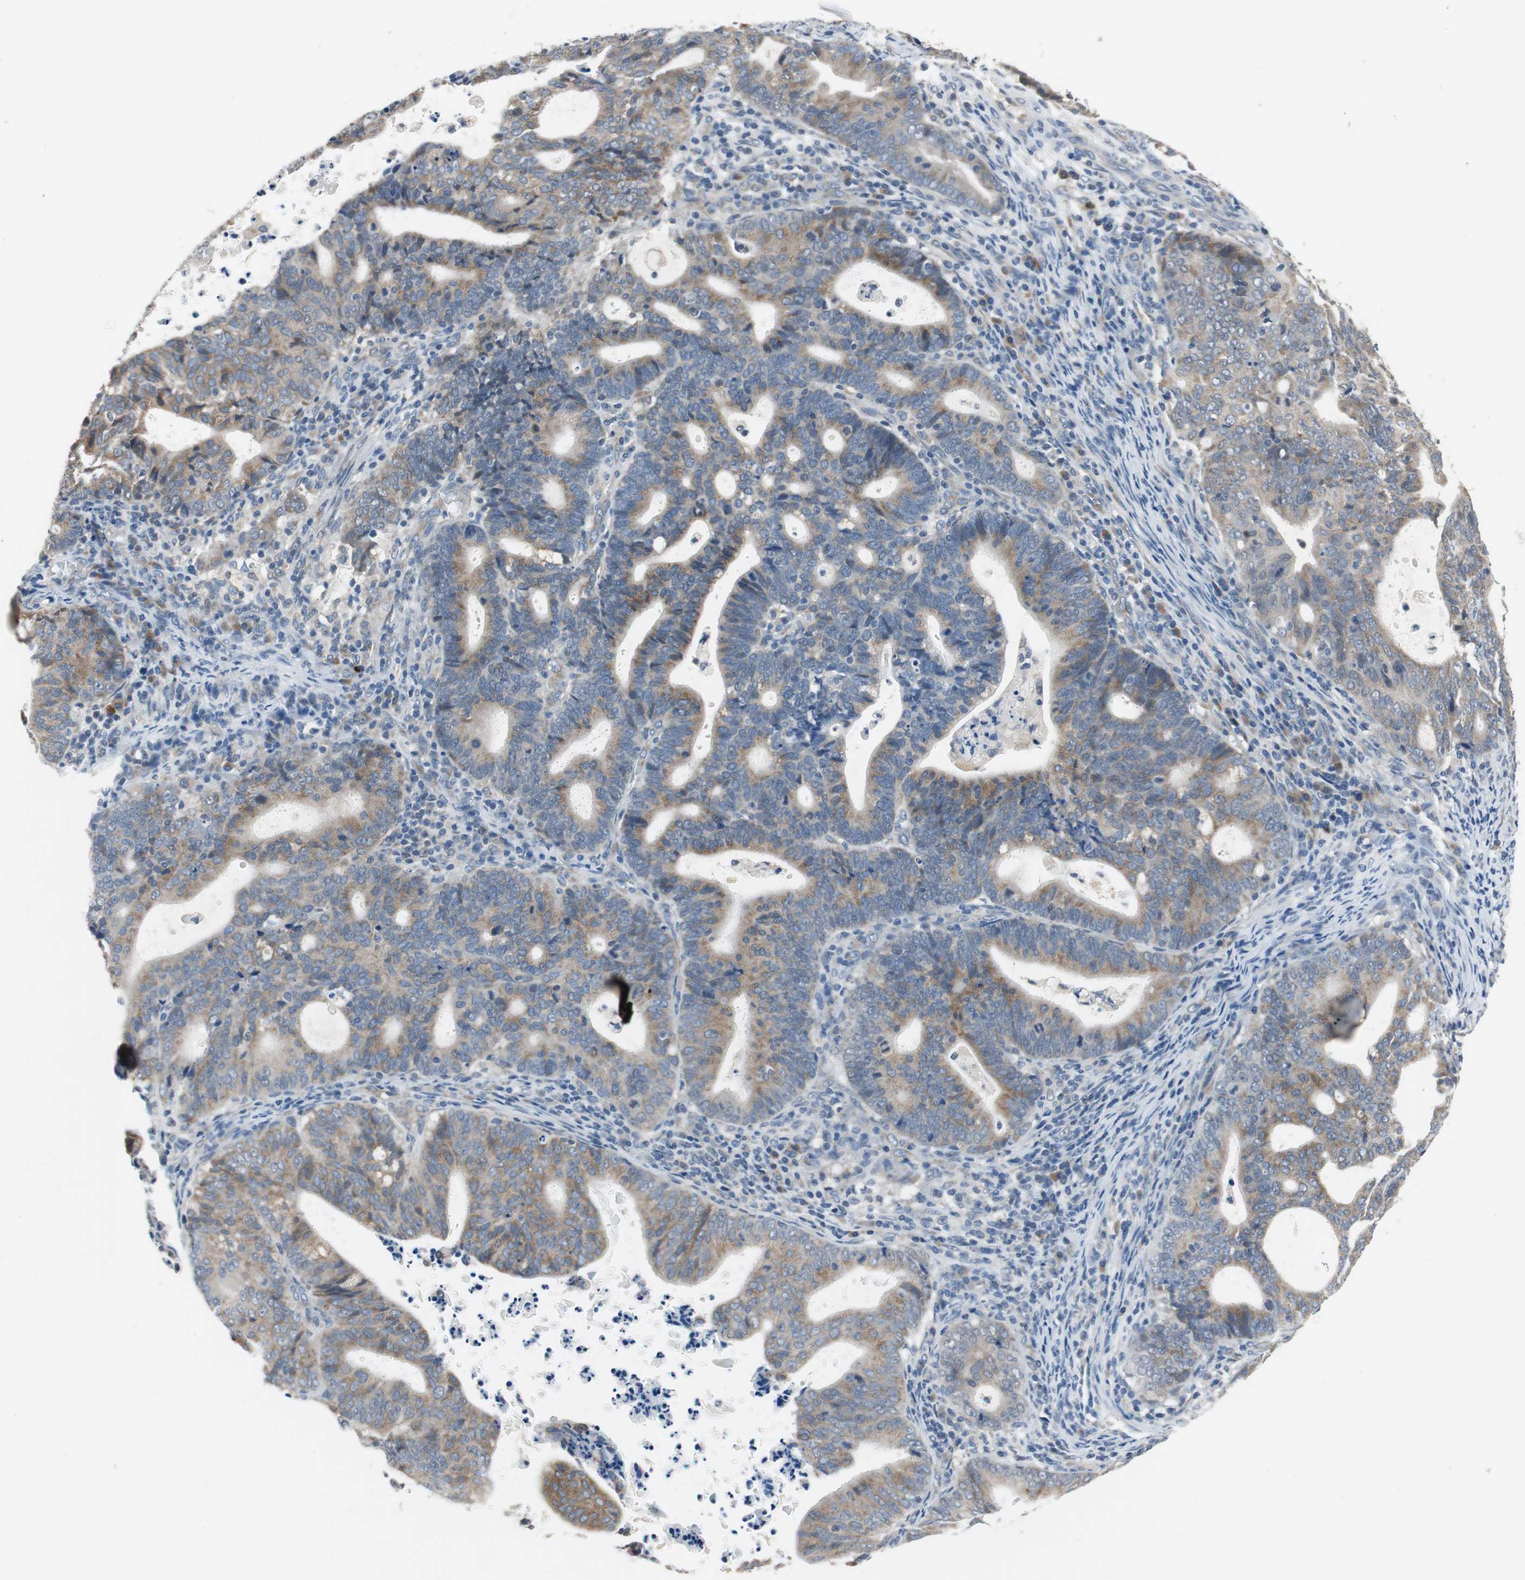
{"staining": {"intensity": "moderate", "quantity": ">75%", "location": "cytoplasmic/membranous"}, "tissue": "endometrial cancer", "cell_type": "Tumor cells", "image_type": "cancer", "snomed": [{"axis": "morphology", "description": "Adenocarcinoma, NOS"}, {"axis": "topography", "description": "Uterus"}], "caption": "Immunohistochemical staining of endometrial cancer (adenocarcinoma) shows moderate cytoplasmic/membranous protein staining in approximately >75% of tumor cells. (Stains: DAB (3,3'-diaminobenzidine) in brown, nuclei in blue, Microscopy: brightfield microscopy at high magnification).", "gene": "PLAA", "patient": {"sex": "female", "age": 83}}